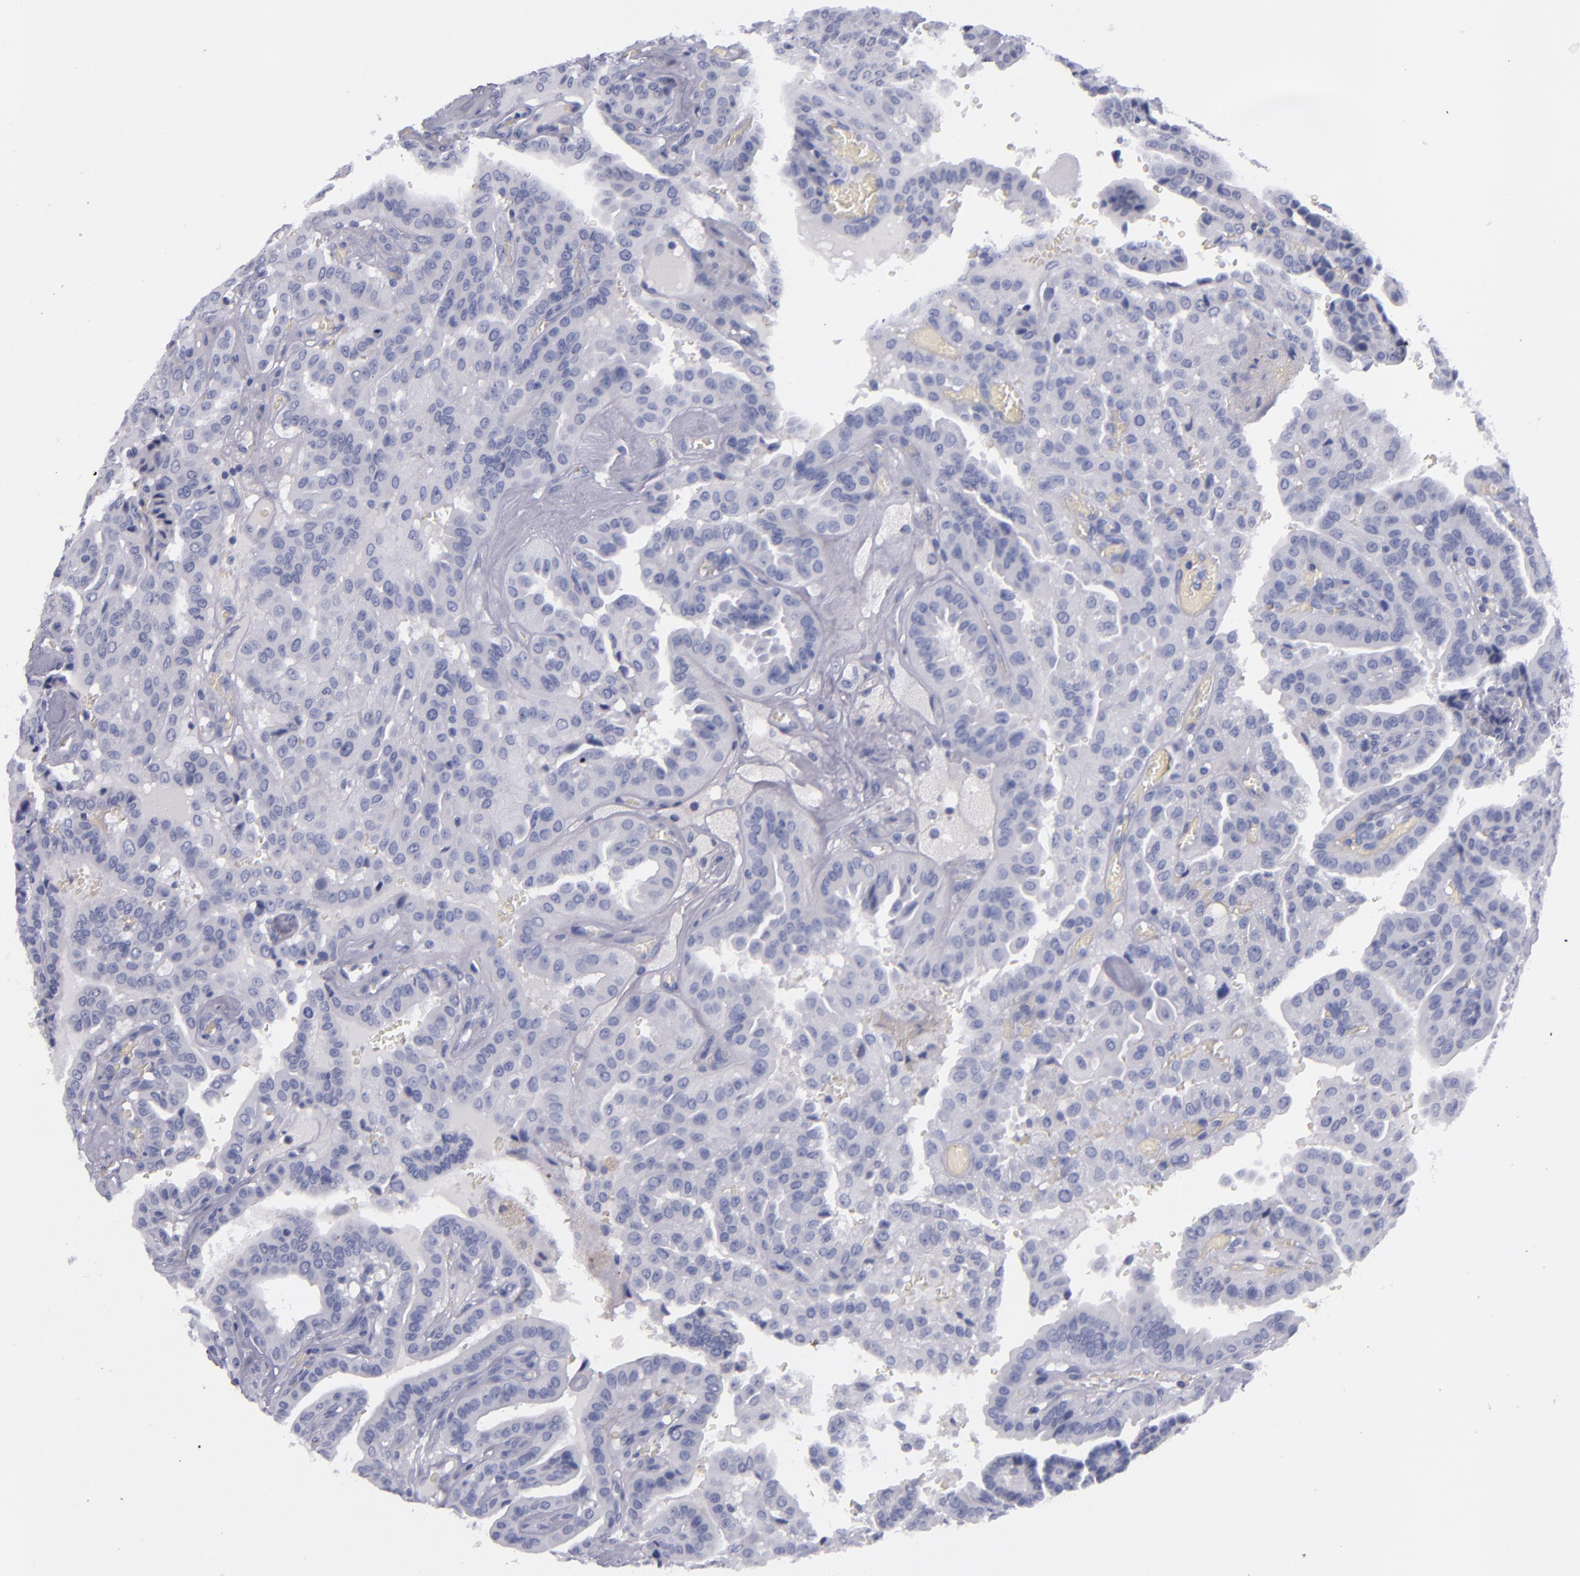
{"staining": {"intensity": "negative", "quantity": "none", "location": "none"}, "tissue": "thyroid cancer", "cell_type": "Tumor cells", "image_type": "cancer", "snomed": [{"axis": "morphology", "description": "Papillary adenocarcinoma, NOS"}, {"axis": "topography", "description": "Thyroid gland"}], "caption": "Tumor cells show no significant expression in thyroid cancer.", "gene": "CD38", "patient": {"sex": "male", "age": 87}}